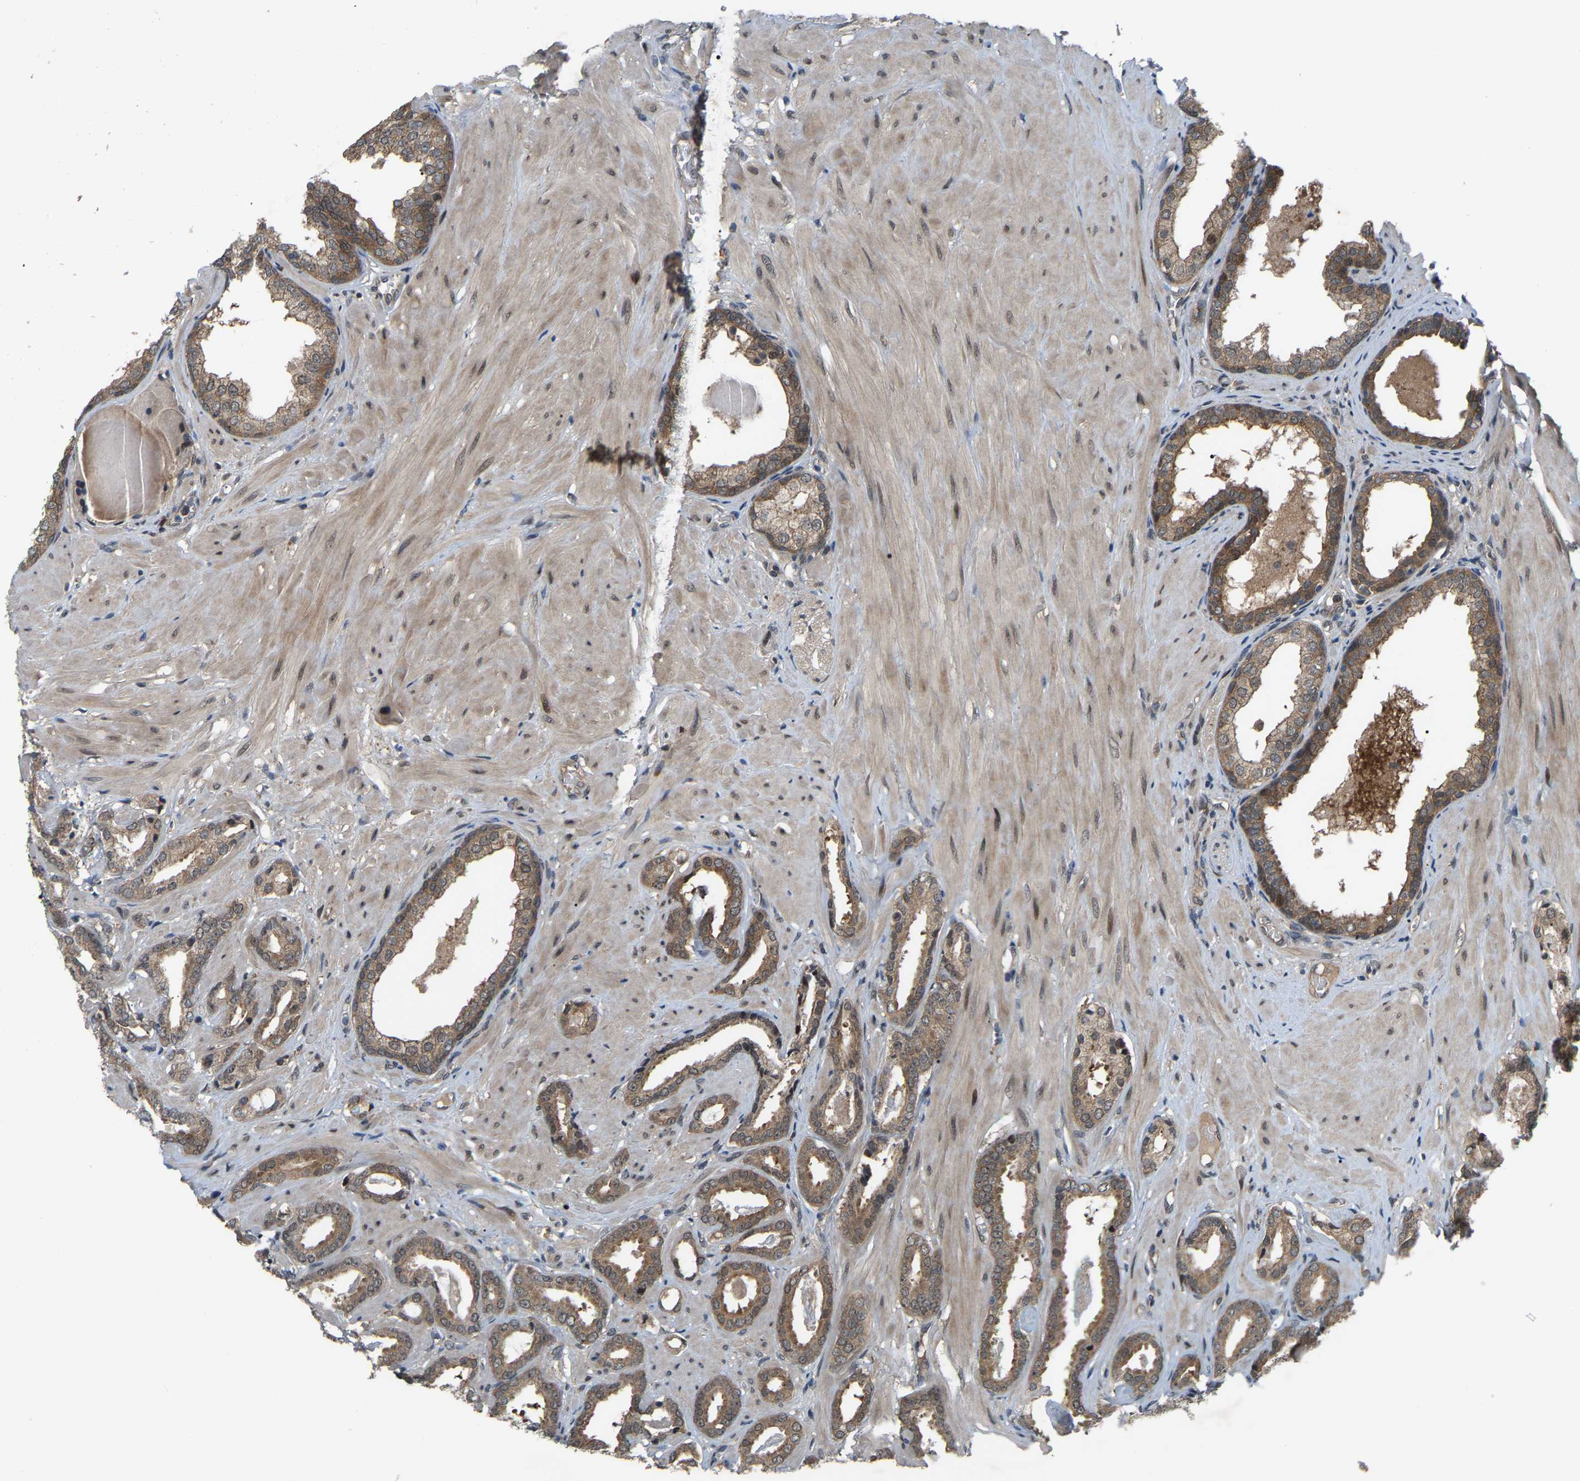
{"staining": {"intensity": "moderate", "quantity": ">75%", "location": "cytoplasmic/membranous"}, "tissue": "prostate cancer", "cell_type": "Tumor cells", "image_type": "cancer", "snomed": [{"axis": "morphology", "description": "Adenocarcinoma, Low grade"}, {"axis": "topography", "description": "Prostate"}], "caption": "Protein expression analysis of human prostate low-grade adenocarcinoma reveals moderate cytoplasmic/membranous staining in about >75% of tumor cells. Ihc stains the protein of interest in brown and the nuclei are stained blue.", "gene": "CROT", "patient": {"sex": "male", "age": 53}}